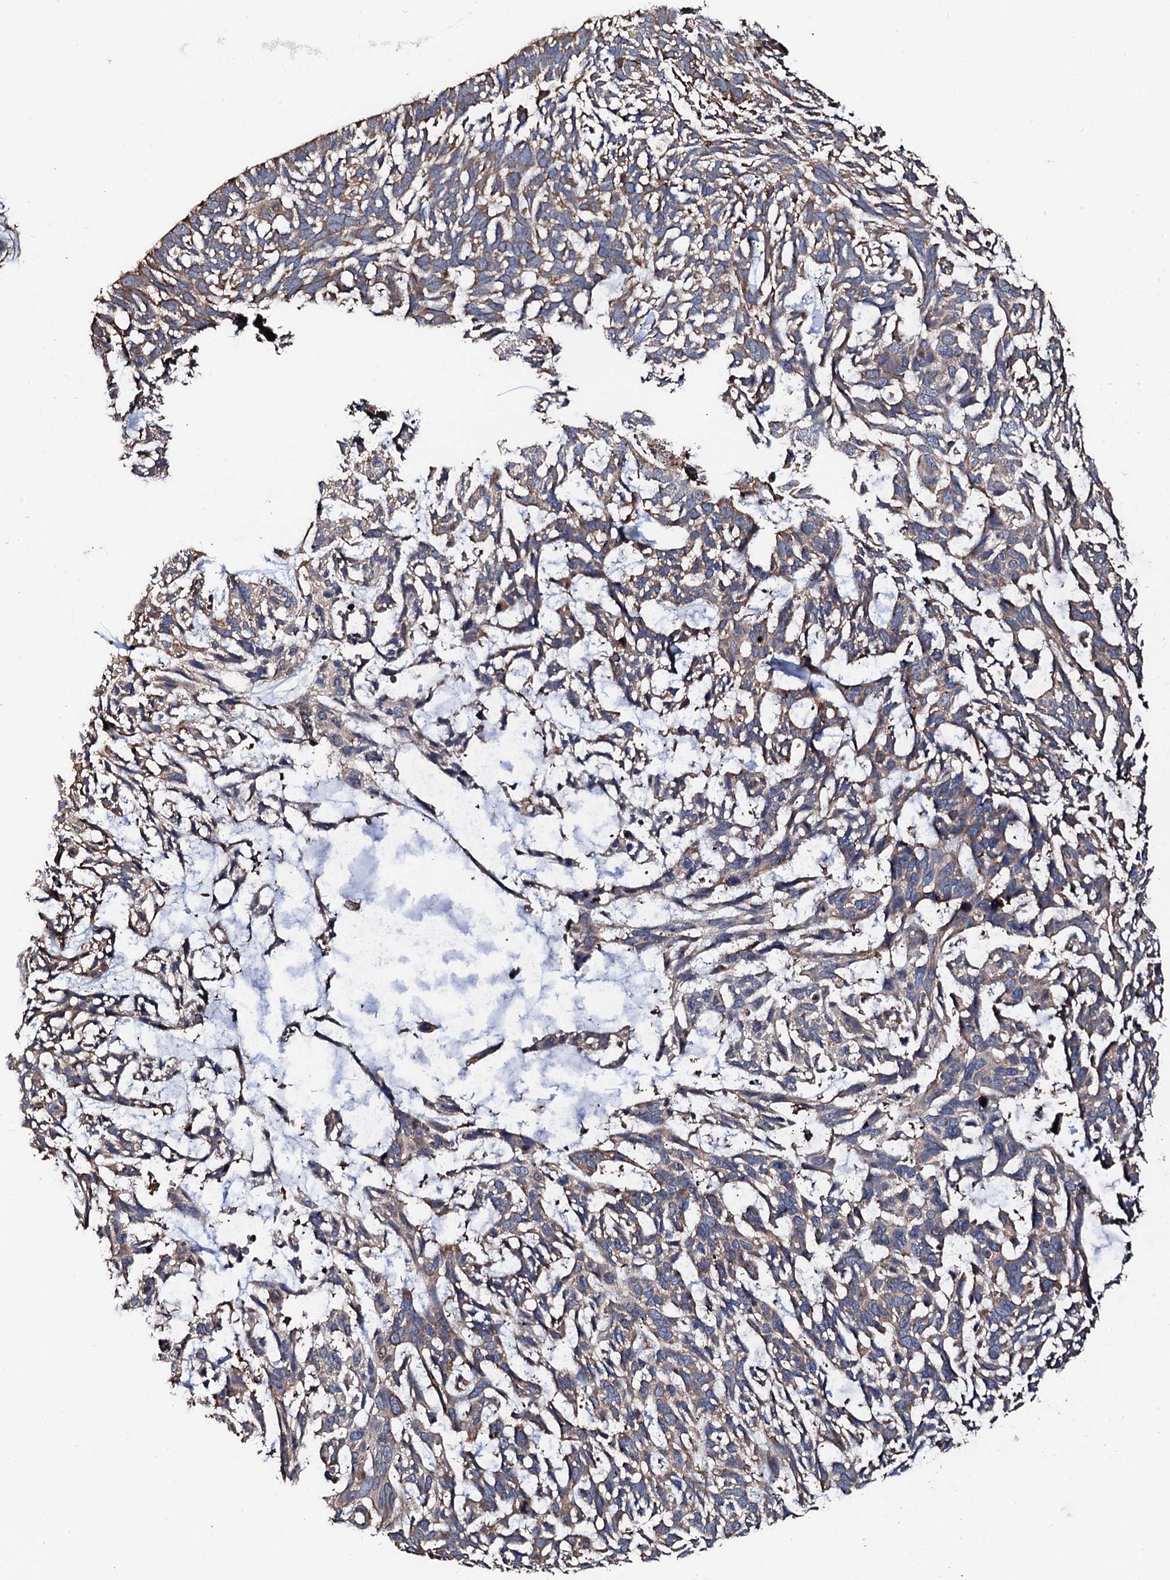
{"staining": {"intensity": "weak", "quantity": ">75%", "location": "cytoplasmic/membranous"}, "tissue": "skin cancer", "cell_type": "Tumor cells", "image_type": "cancer", "snomed": [{"axis": "morphology", "description": "Basal cell carcinoma"}, {"axis": "topography", "description": "Skin"}], "caption": "IHC staining of basal cell carcinoma (skin), which shows low levels of weak cytoplasmic/membranous positivity in approximately >75% of tumor cells indicating weak cytoplasmic/membranous protein expression. The staining was performed using DAB (brown) for protein detection and nuclei were counterstained in hematoxylin (blue).", "gene": "CKAP5", "patient": {"sex": "male", "age": 88}}